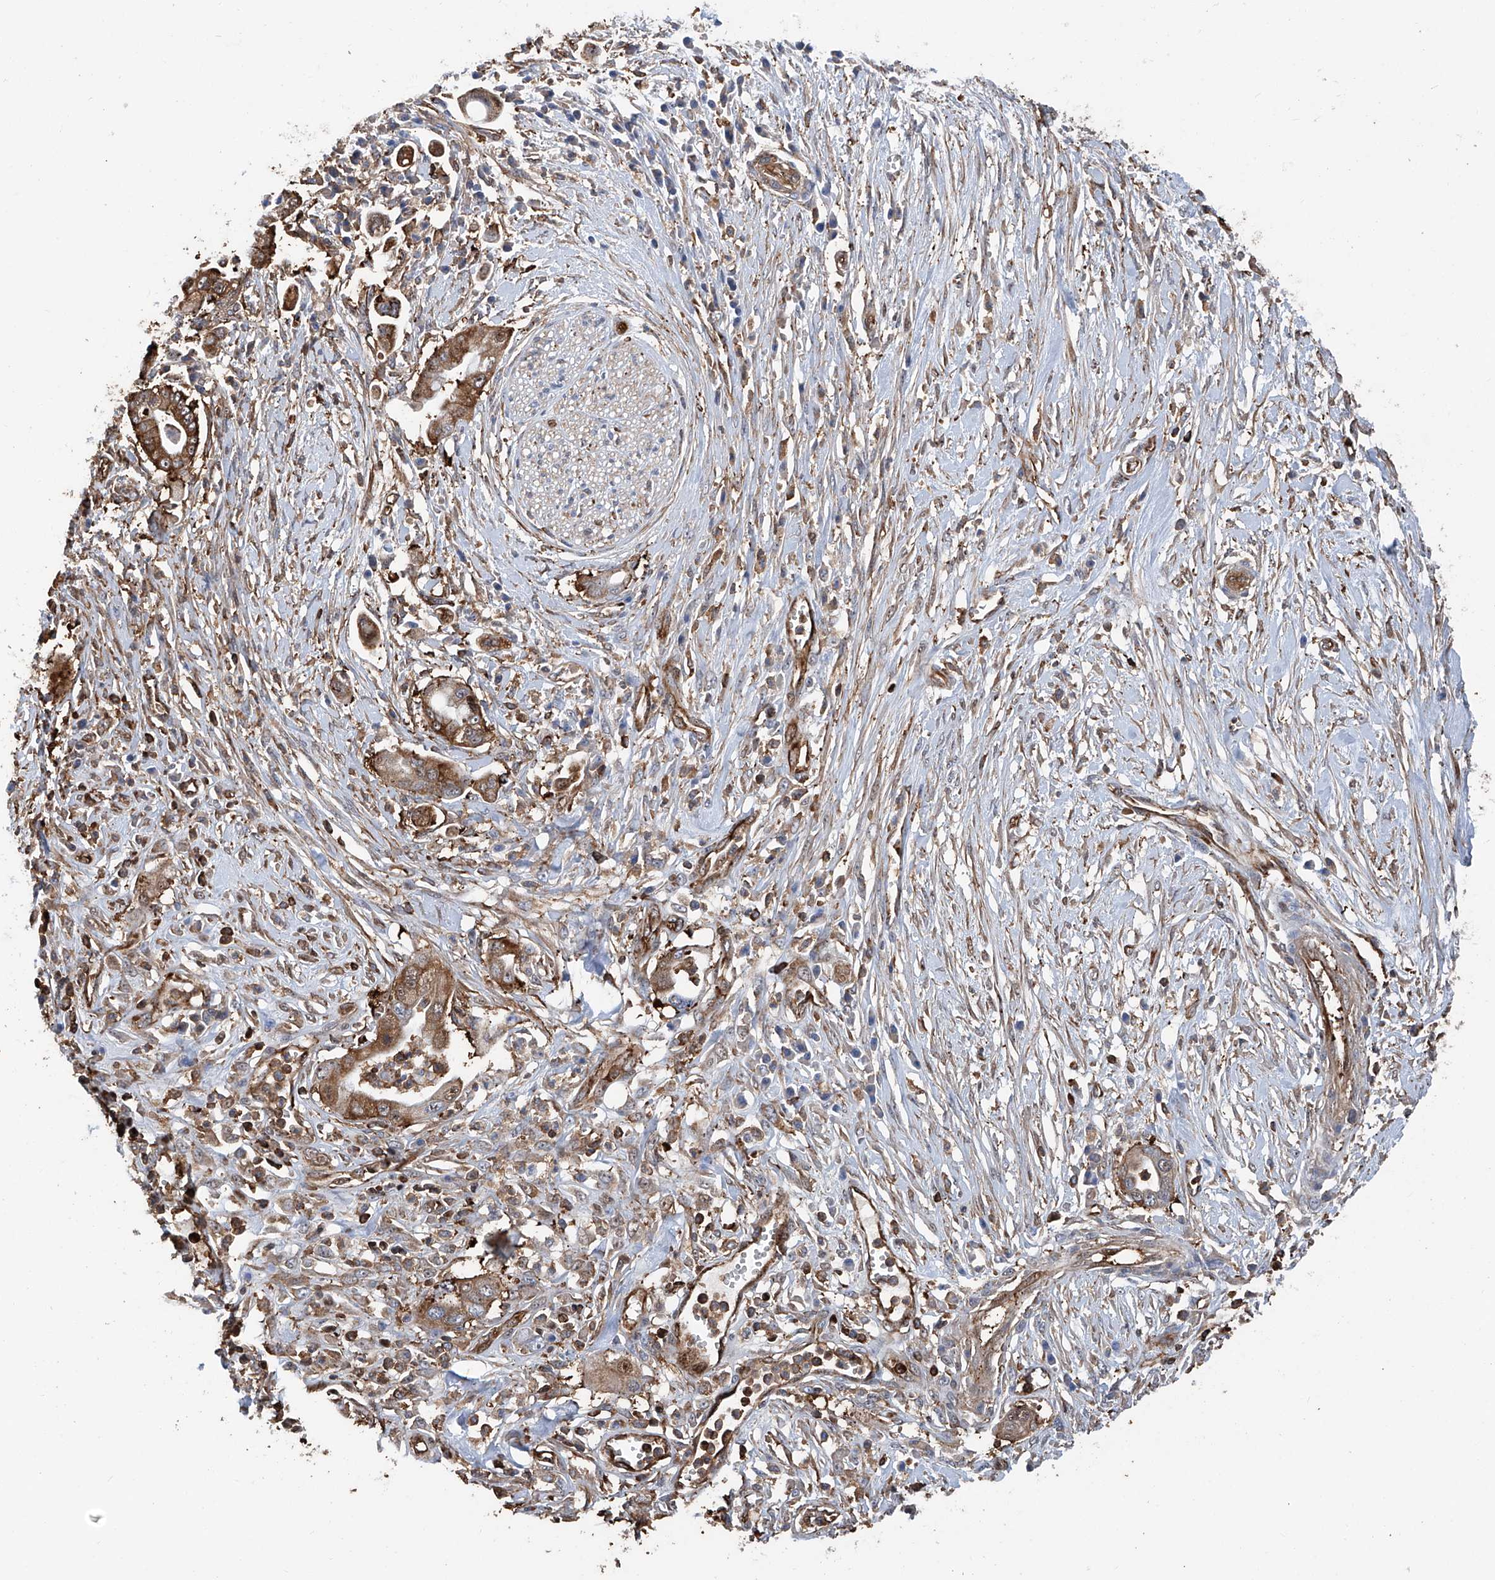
{"staining": {"intensity": "moderate", "quantity": ">75%", "location": "cytoplasmic/membranous"}, "tissue": "pancreatic cancer", "cell_type": "Tumor cells", "image_type": "cancer", "snomed": [{"axis": "morphology", "description": "Adenocarcinoma, NOS"}, {"axis": "topography", "description": "Pancreas"}], "caption": "An IHC micrograph of tumor tissue is shown. Protein staining in brown labels moderate cytoplasmic/membranous positivity in adenocarcinoma (pancreatic) within tumor cells.", "gene": "ZNF484", "patient": {"sex": "male", "age": 68}}